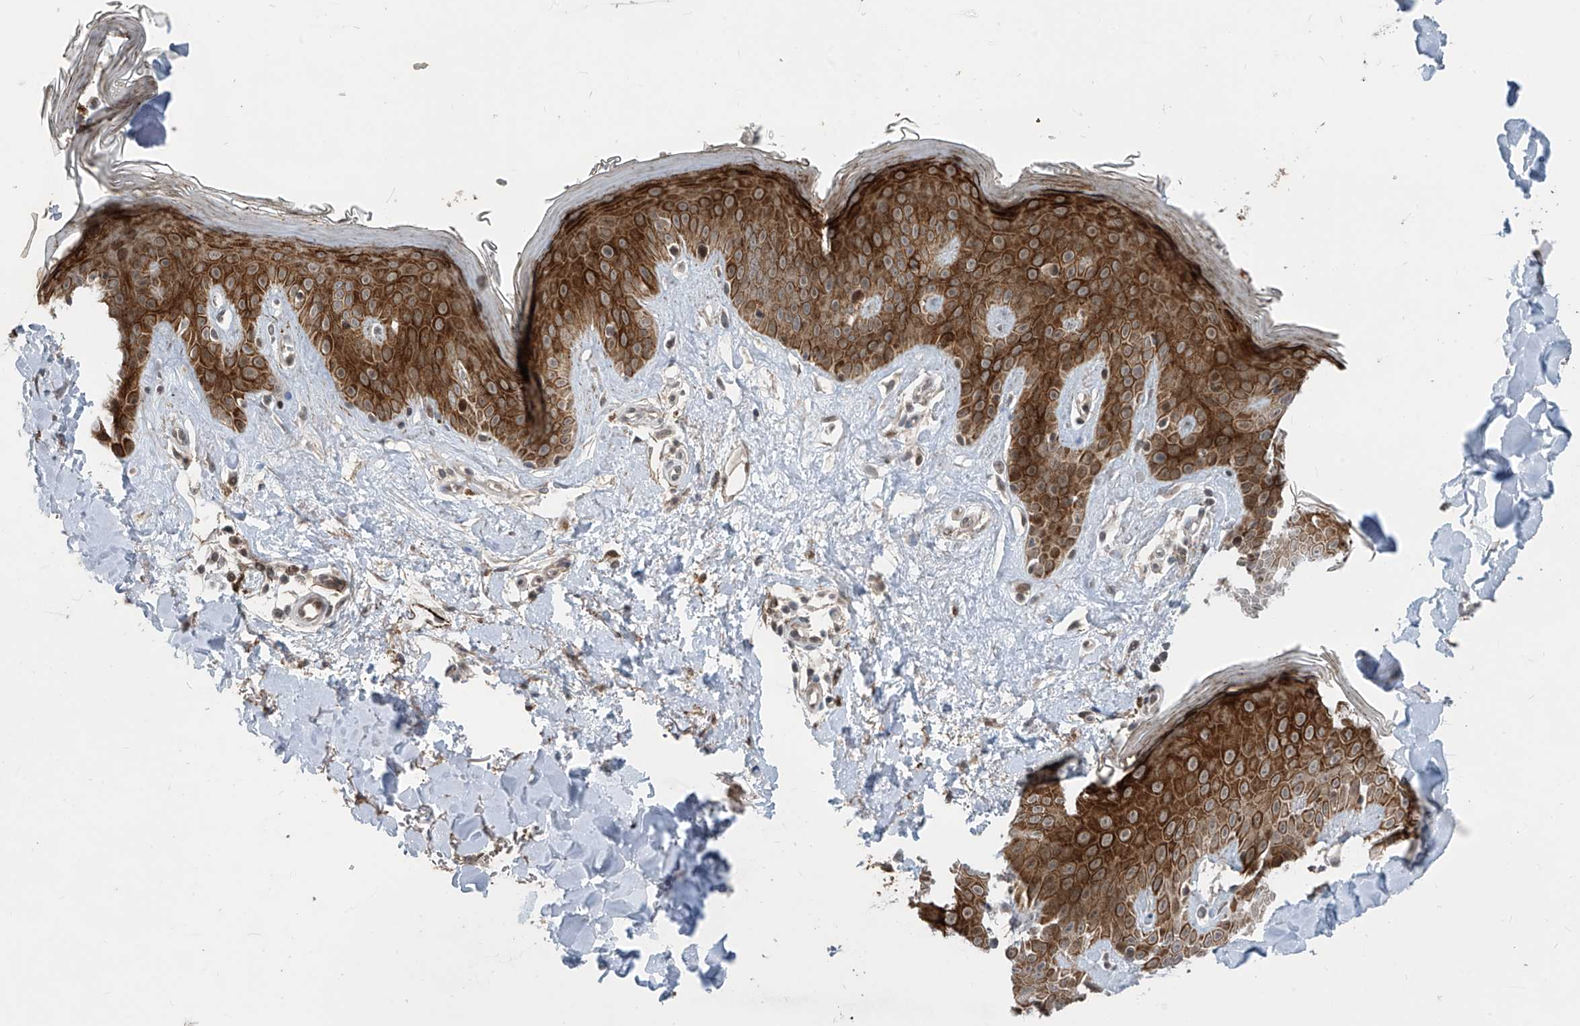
{"staining": {"intensity": "moderate", "quantity": ">75%", "location": "cytoplasmic/membranous"}, "tissue": "skin", "cell_type": "Fibroblasts", "image_type": "normal", "snomed": [{"axis": "morphology", "description": "Normal tissue, NOS"}, {"axis": "topography", "description": "Skin"}], "caption": "Fibroblasts display medium levels of moderate cytoplasmic/membranous staining in about >75% of cells in normal human skin. Using DAB (brown) and hematoxylin (blue) stains, captured at high magnification using brightfield microscopy.", "gene": "LAGE3", "patient": {"sex": "female", "age": 64}}